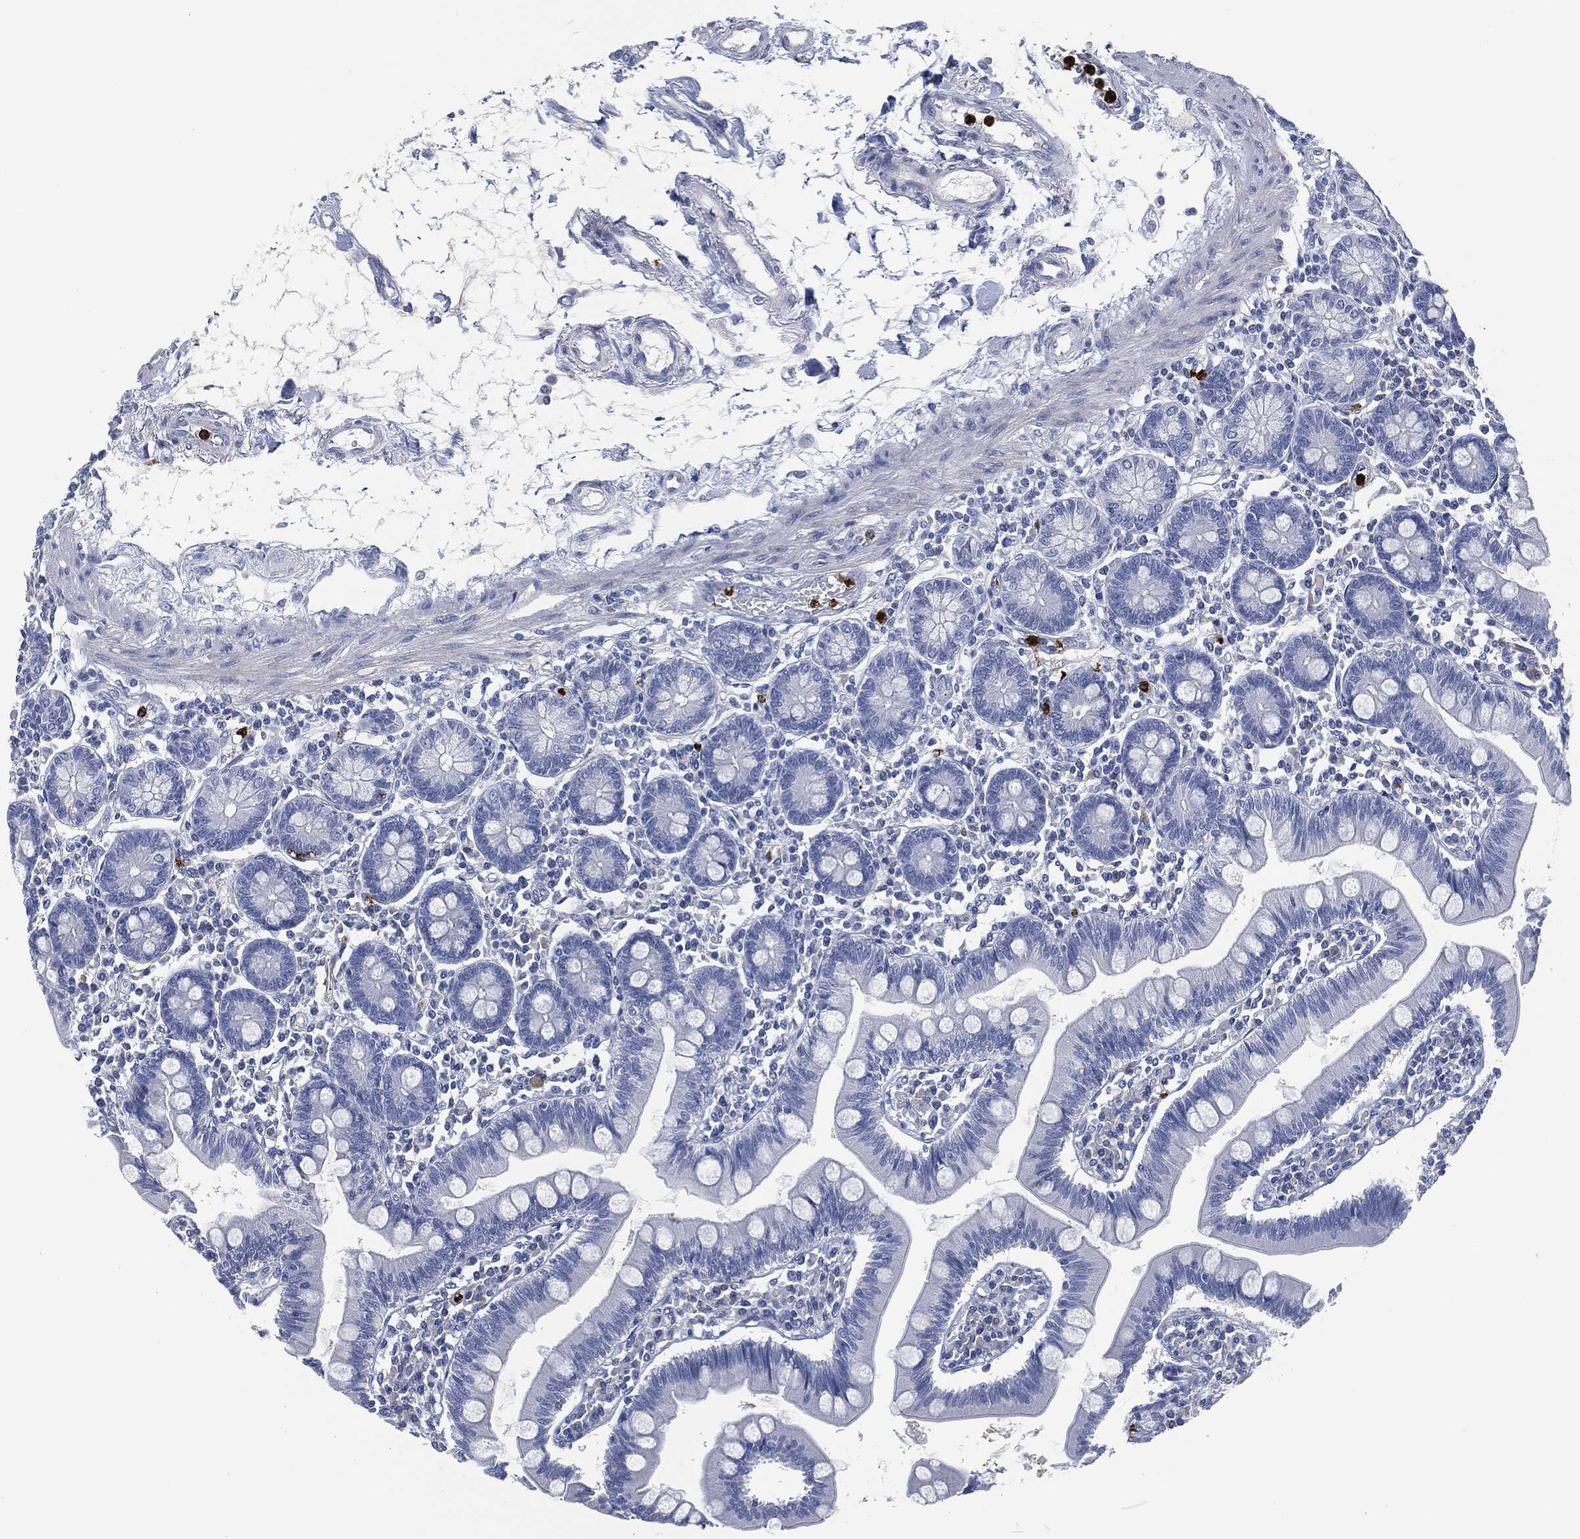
{"staining": {"intensity": "negative", "quantity": "none", "location": "none"}, "tissue": "small intestine", "cell_type": "Glandular cells", "image_type": "normal", "snomed": [{"axis": "morphology", "description": "Normal tissue, NOS"}, {"axis": "topography", "description": "Small intestine"}], "caption": "DAB immunohistochemical staining of benign human small intestine reveals no significant staining in glandular cells. (DAB (3,3'-diaminobenzidine) immunohistochemistry (IHC), high magnification).", "gene": "MPO", "patient": {"sex": "male", "age": 88}}